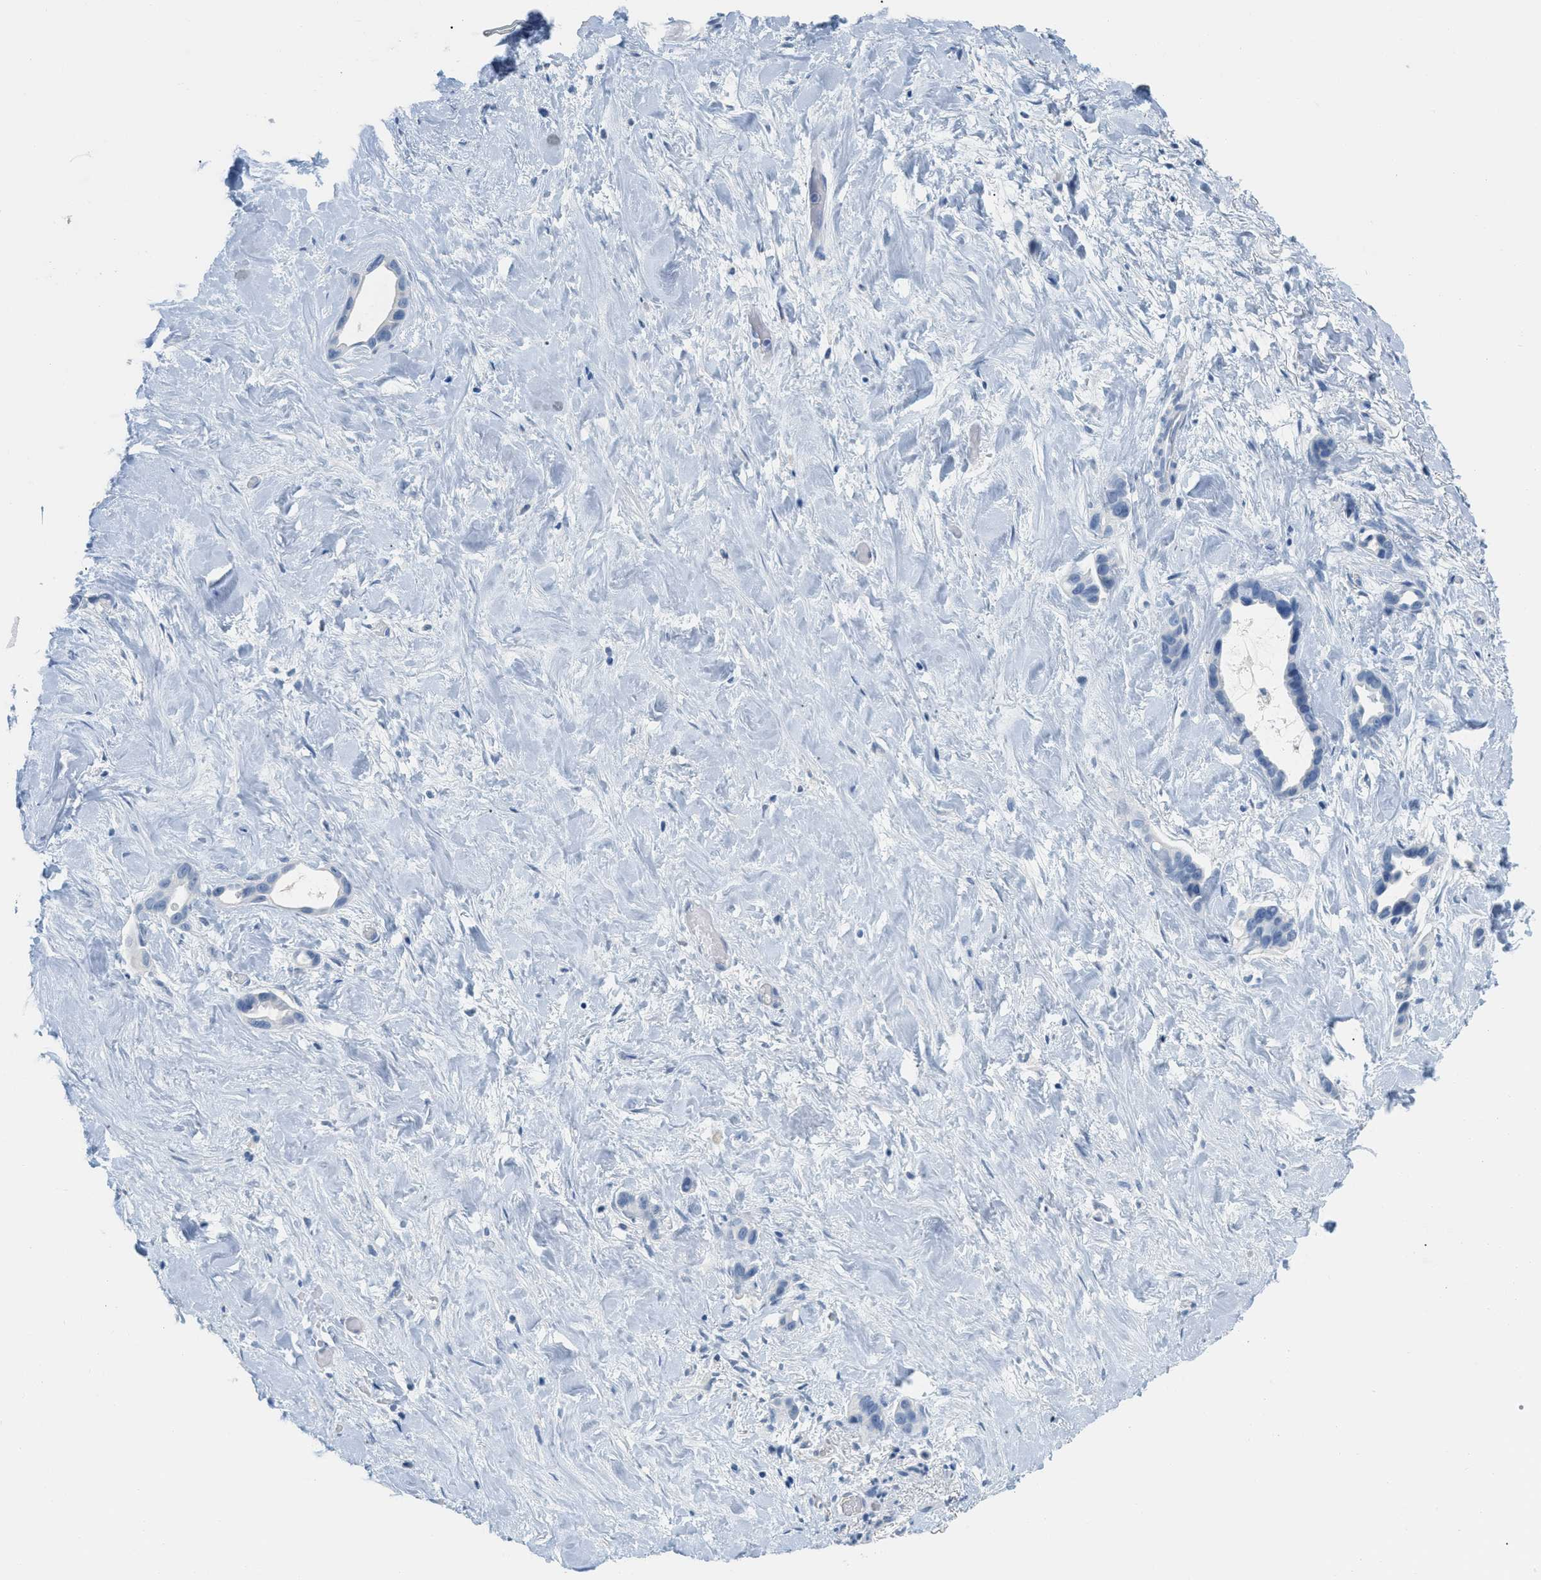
{"staining": {"intensity": "negative", "quantity": "none", "location": "none"}, "tissue": "liver cancer", "cell_type": "Tumor cells", "image_type": "cancer", "snomed": [{"axis": "morphology", "description": "Cholangiocarcinoma"}, {"axis": "topography", "description": "Liver"}], "caption": "Immunohistochemistry micrograph of liver cancer (cholangiocarcinoma) stained for a protein (brown), which shows no positivity in tumor cells. Brightfield microscopy of immunohistochemistry (IHC) stained with DAB (3,3'-diaminobenzidine) (brown) and hematoxylin (blue), captured at high magnification.", "gene": "HSF2", "patient": {"sex": "female", "age": 65}}